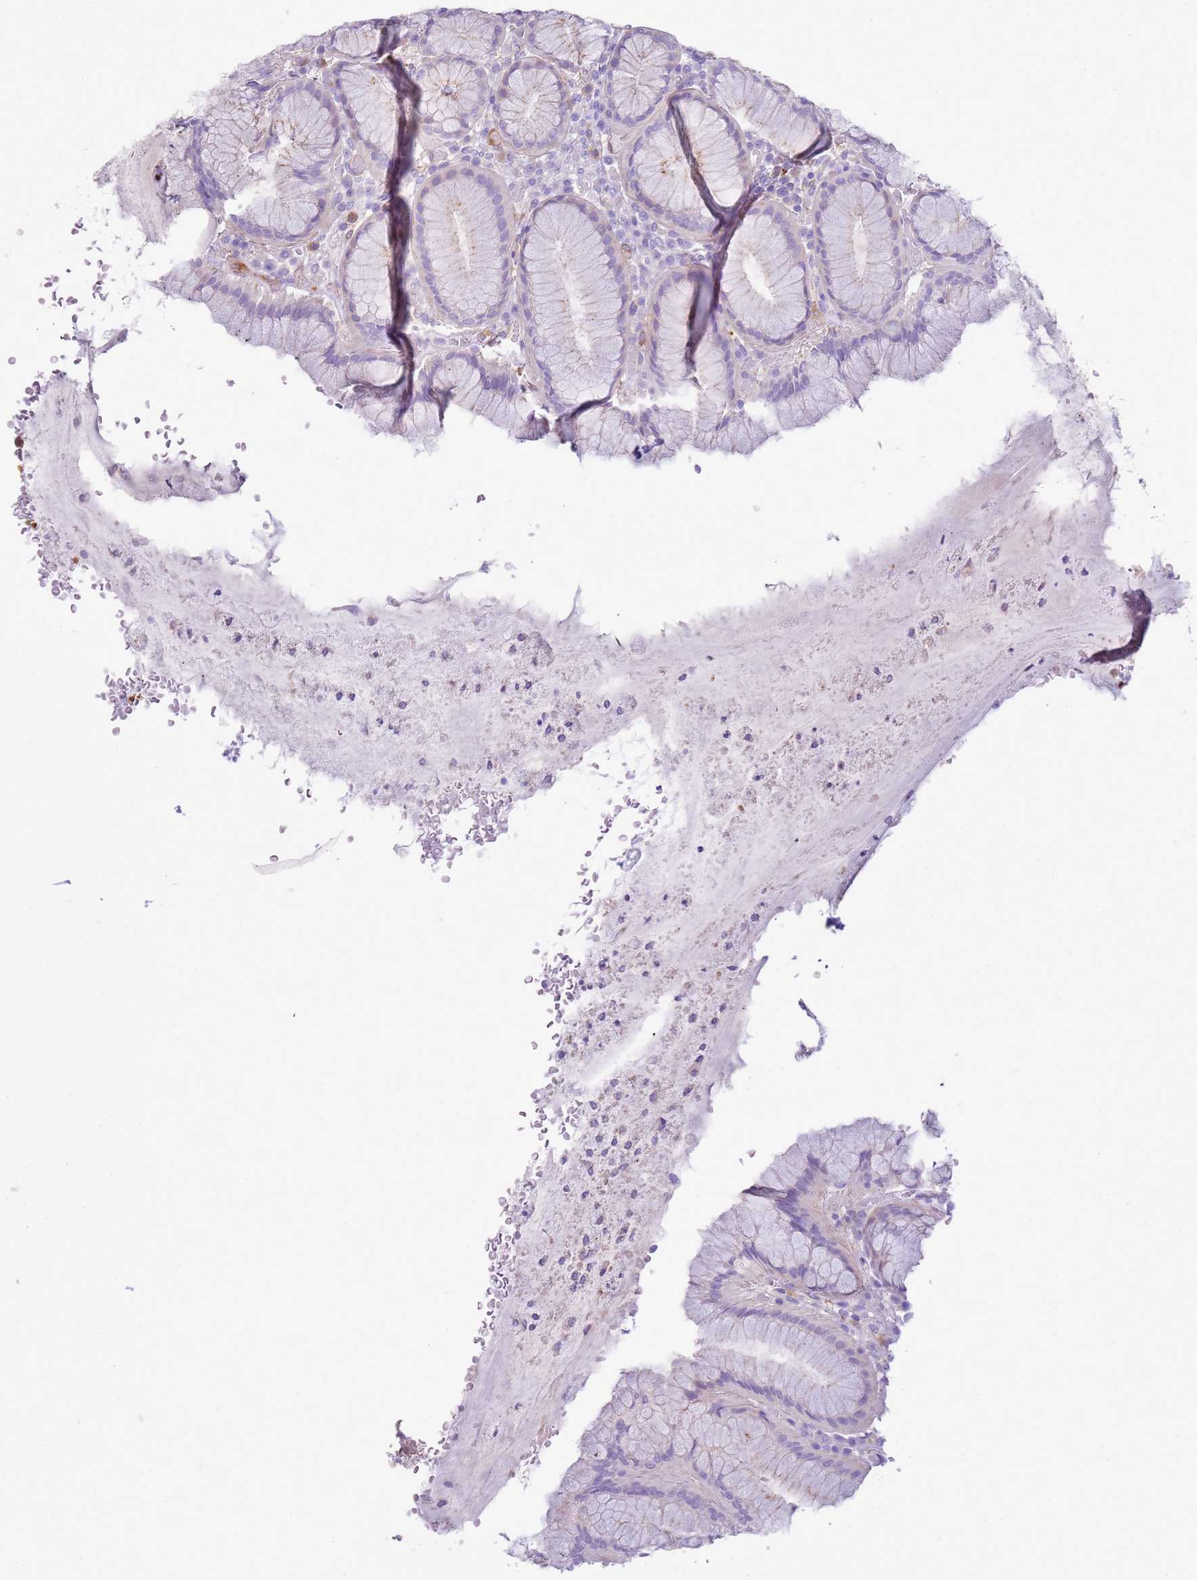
{"staining": {"intensity": "strong", "quantity": "25%-75%", "location": "cytoplasmic/membranous"}, "tissue": "stomach", "cell_type": "Glandular cells", "image_type": "normal", "snomed": [{"axis": "morphology", "description": "Normal tissue, NOS"}, {"axis": "topography", "description": "Stomach"}], "caption": "Normal stomach was stained to show a protein in brown. There is high levels of strong cytoplasmic/membranous staining in about 25%-75% of glandular cells. (DAB (3,3'-diaminobenzidine) = brown stain, brightfield microscopy at high magnification).", "gene": "SNX21", "patient": {"sex": "male", "age": 55}}